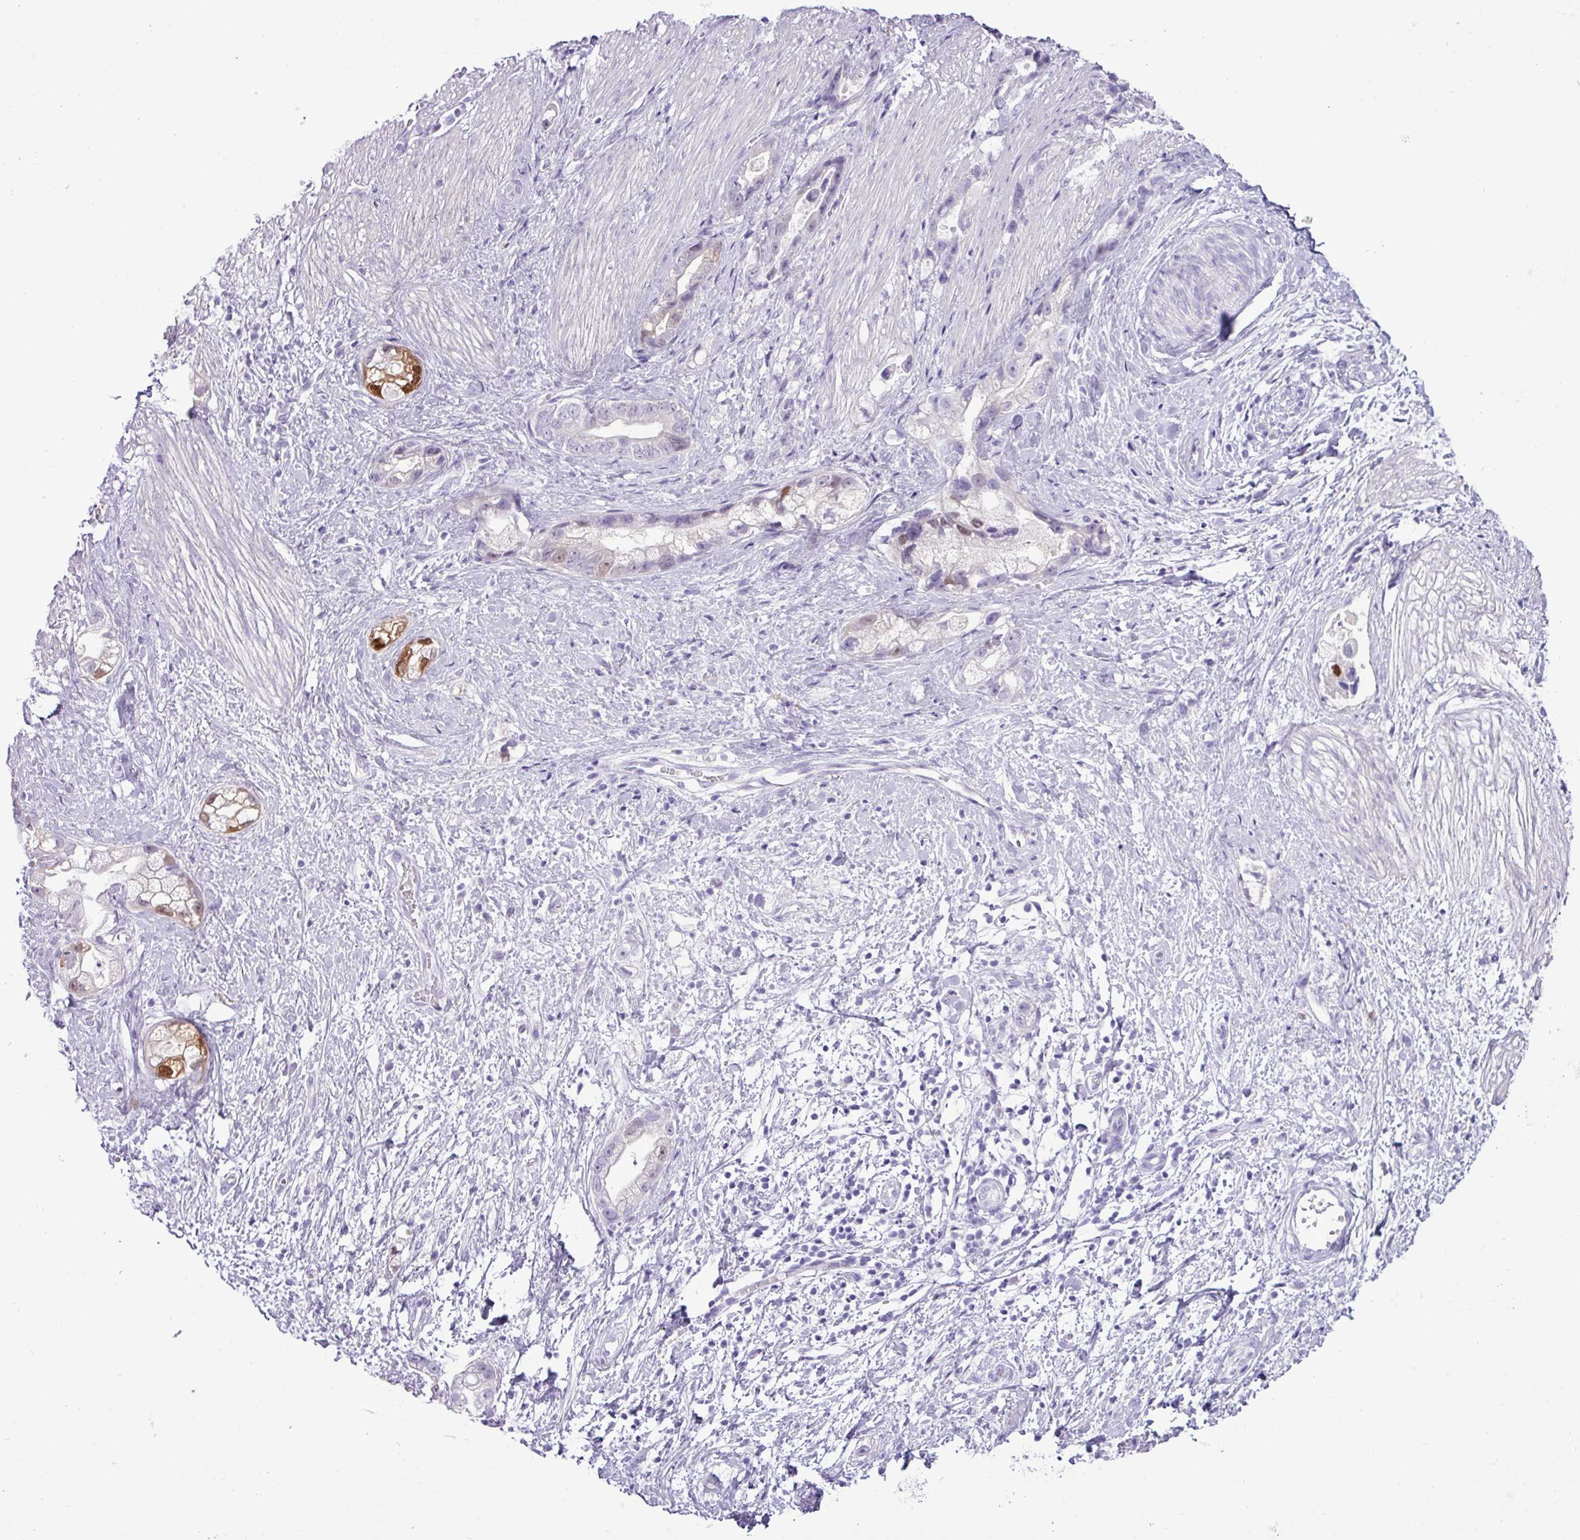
{"staining": {"intensity": "moderate", "quantity": "<25%", "location": "cytoplasmic/membranous,nuclear"}, "tissue": "stomach cancer", "cell_type": "Tumor cells", "image_type": "cancer", "snomed": [{"axis": "morphology", "description": "Adenocarcinoma, NOS"}, {"axis": "topography", "description": "Stomach"}], "caption": "Stomach cancer stained with a protein marker demonstrates moderate staining in tumor cells.", "gene": "ALDH3A1", "patient": {"sex": "male", "age": 55}}